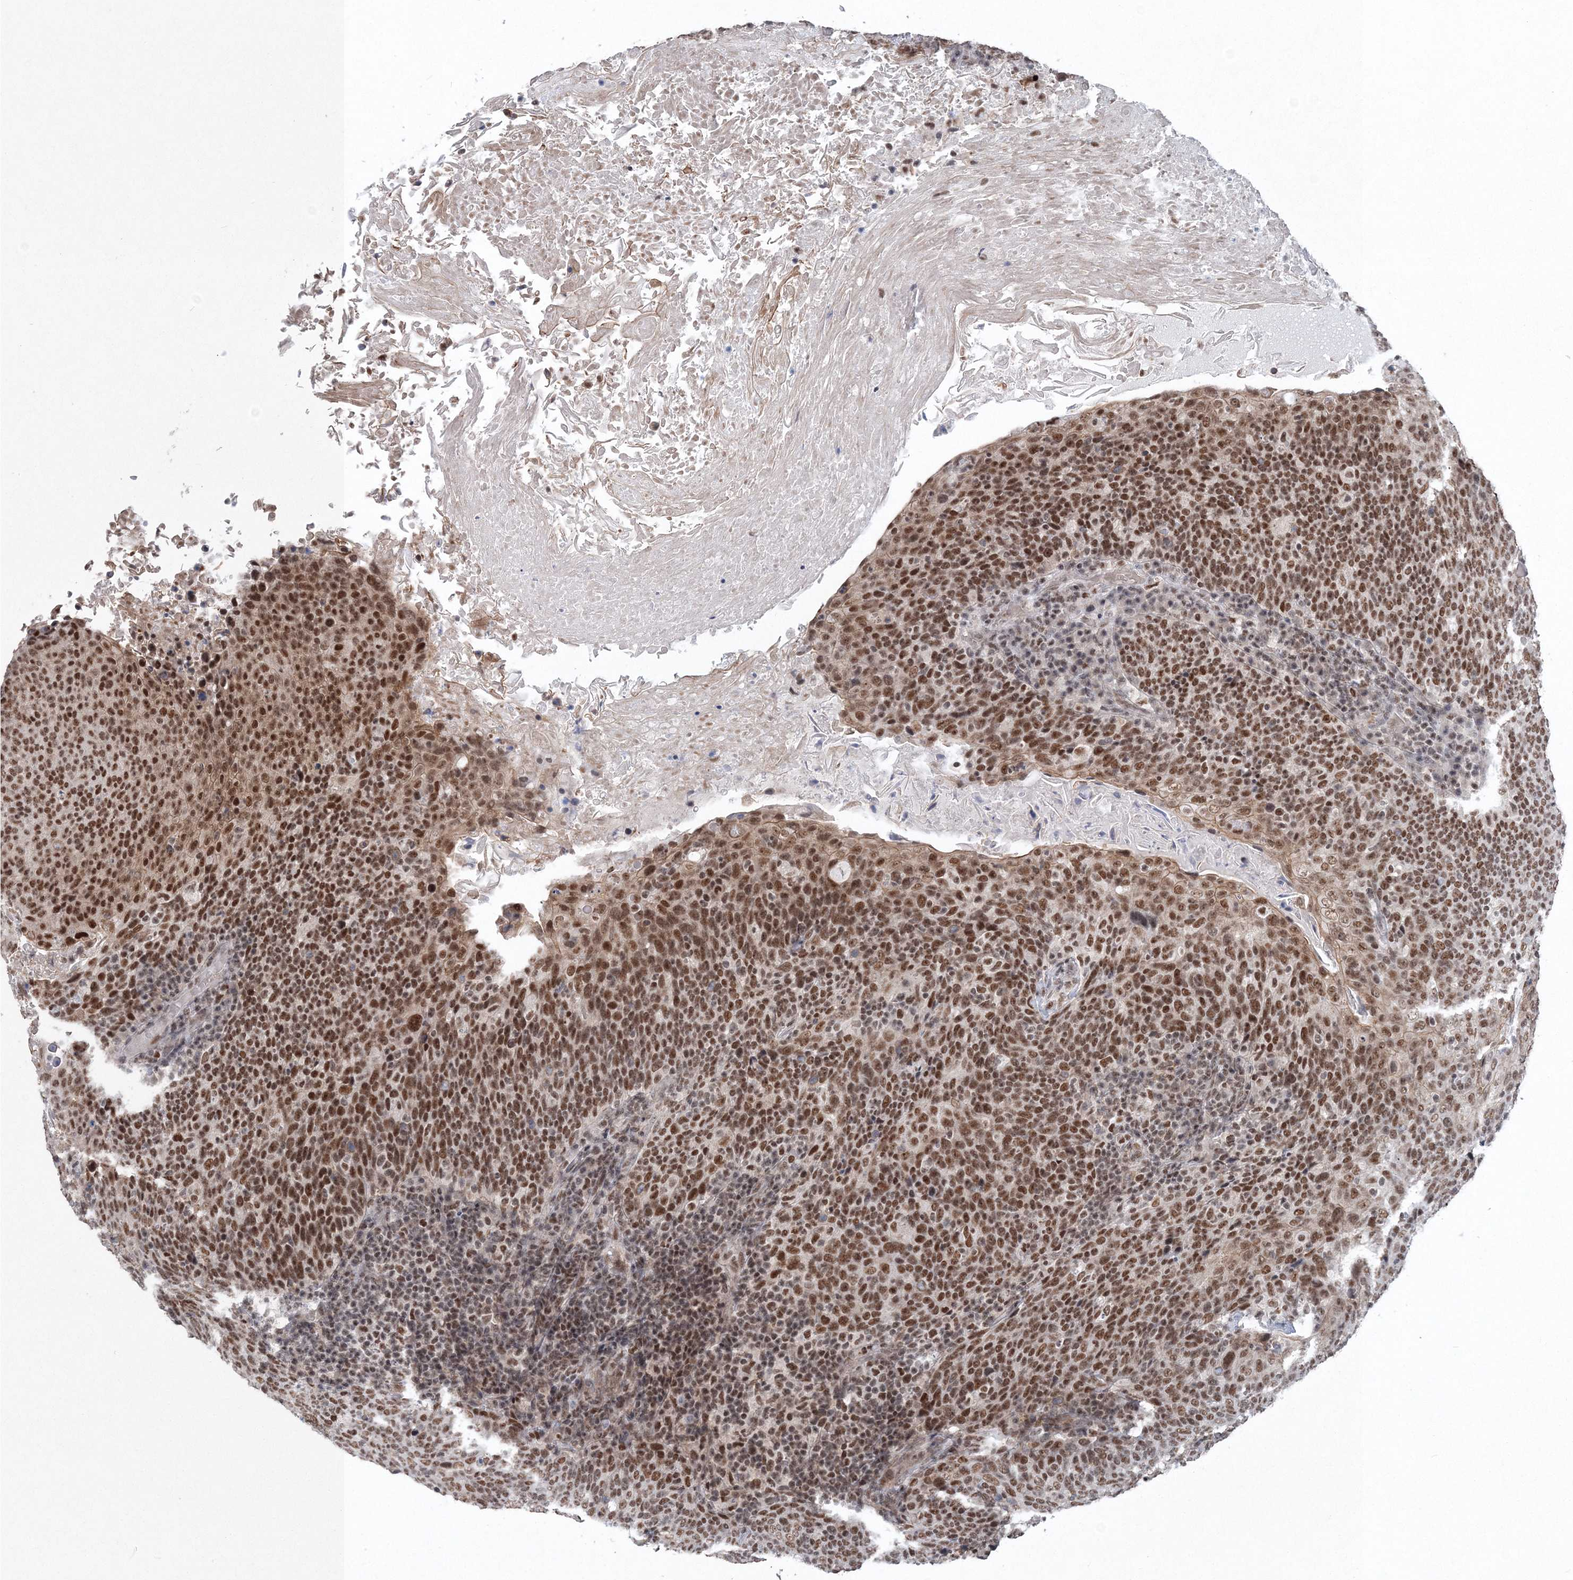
{"staining": {"intensity": "moderate", "quantity": ">75%", "location": "nuclear"}, "tissue": "head and neck cancer", "cell_type": "Tumor cells", "image_type": "cancer", "snomed": [{"axis": "morphology", "description": "Squamous cell carcinoma, NOS"}, {"axis": "morphology", "description": "Squamous cell carcinoma, metastatic, NOS"}, {"axis": "topography", "description": "Lymph node"}, {"axis": "topography", "description": "Head-Neck"}], "caption": "Protein staining of head and neck squamous cell carcinoma tissue displays moderate nuclear staining in approximately >75% of tumor cells. (IHC, brightfield microscopy, high magnification).", "gene": "PDS5A", "patient": {"sex": "male", "age": 62}}